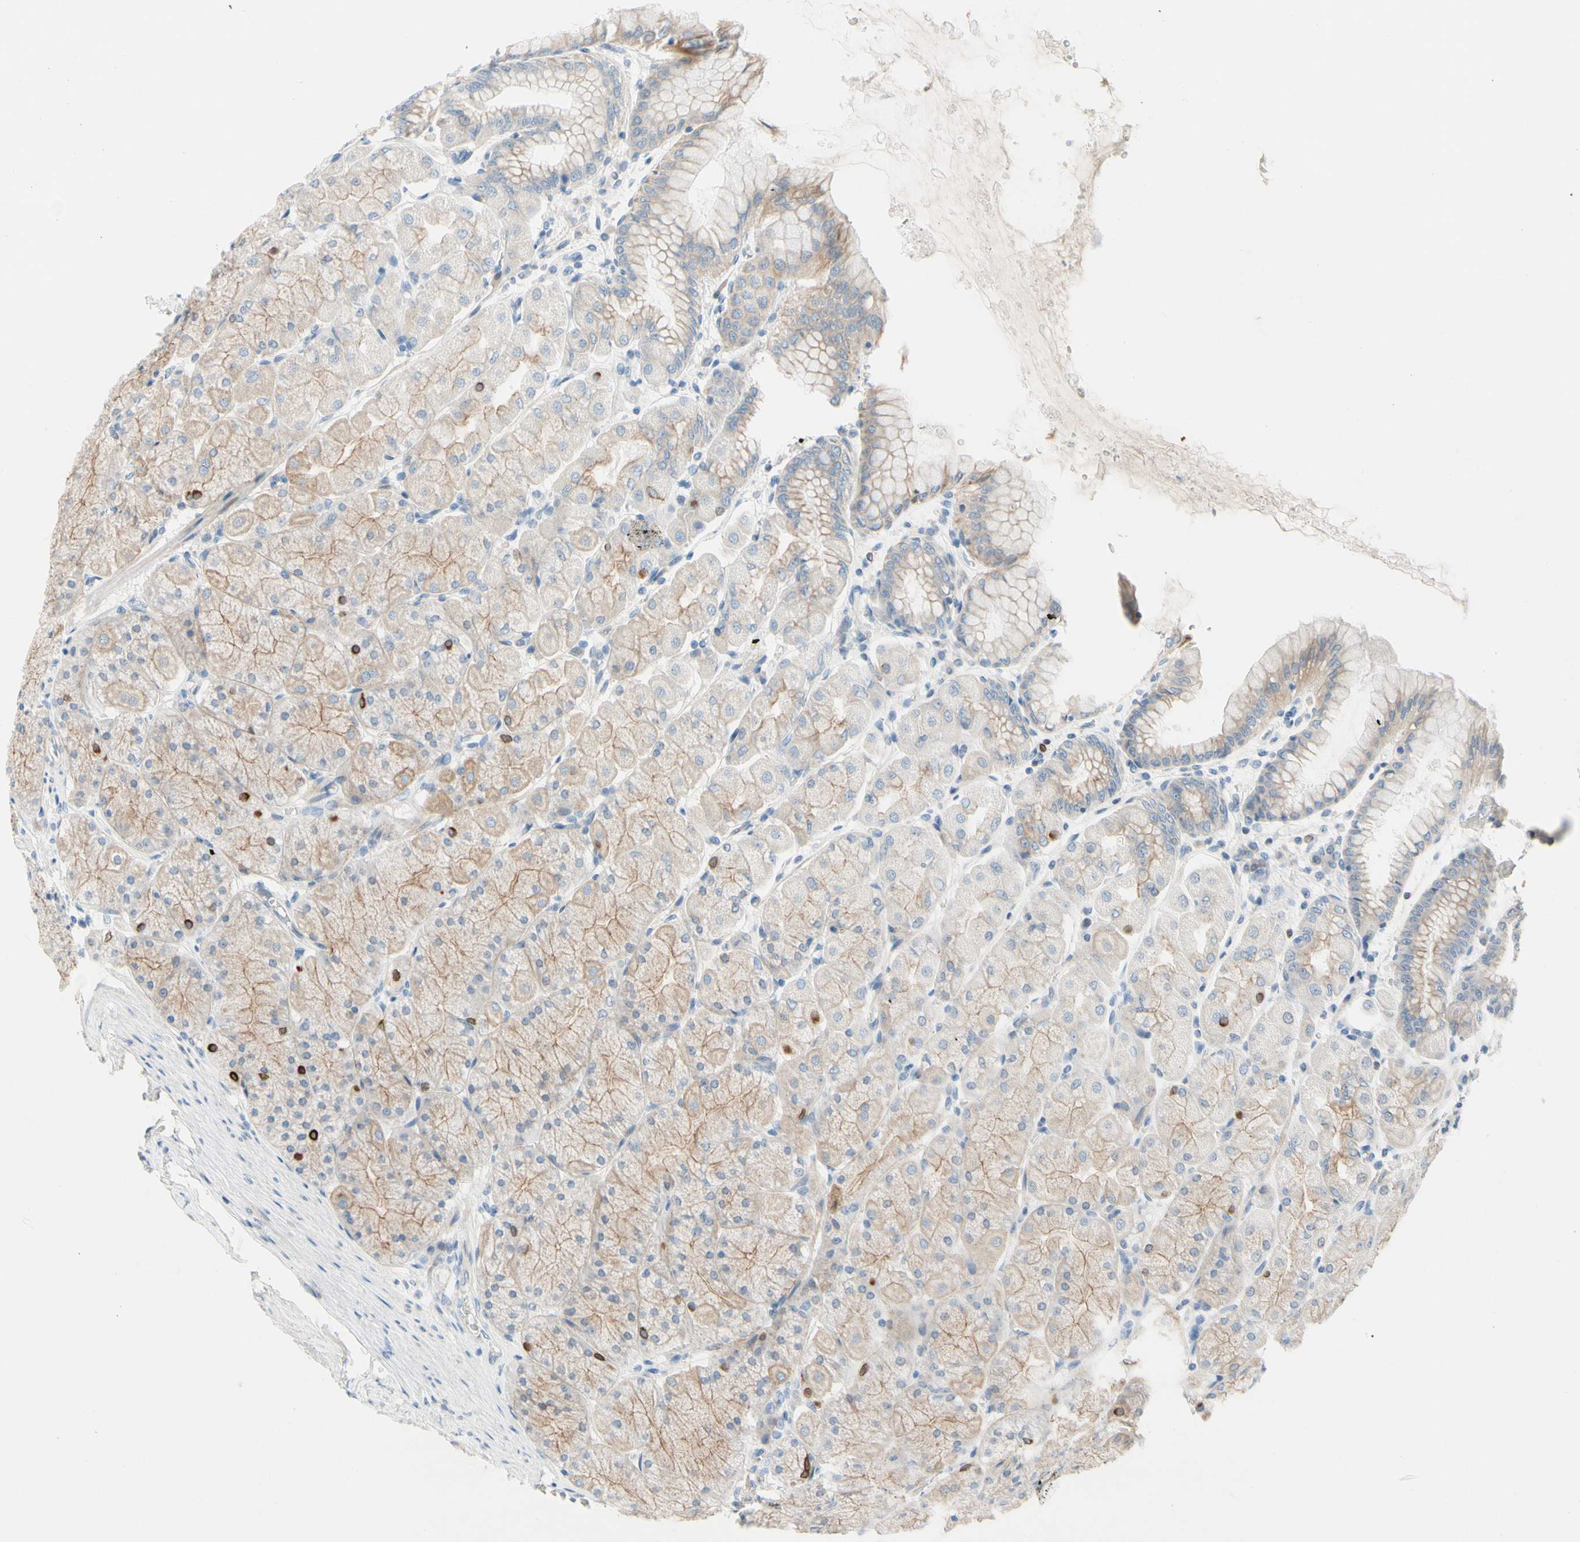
{"staining": {"intensity": "moderate", "quantity": "<25%", "location": "cytoplasmic/membranous,nuclear"}, "tissue": "stomach", "cell_type": "Glandular cells", "image_type": "normal", "snomed": [{"axis": "morphology", "description": "Normal tissue, NOS"}, {"axis": "topography", "description": "Stomach, upper"}], "caption": "Protein expression analysis of benign stomach displays moderate cytoplasmic/membranous,nuclear staining in about <25% of glandular cells.", "gene": "ZNF132", "patient": {"sex": "female", "age": 56}}